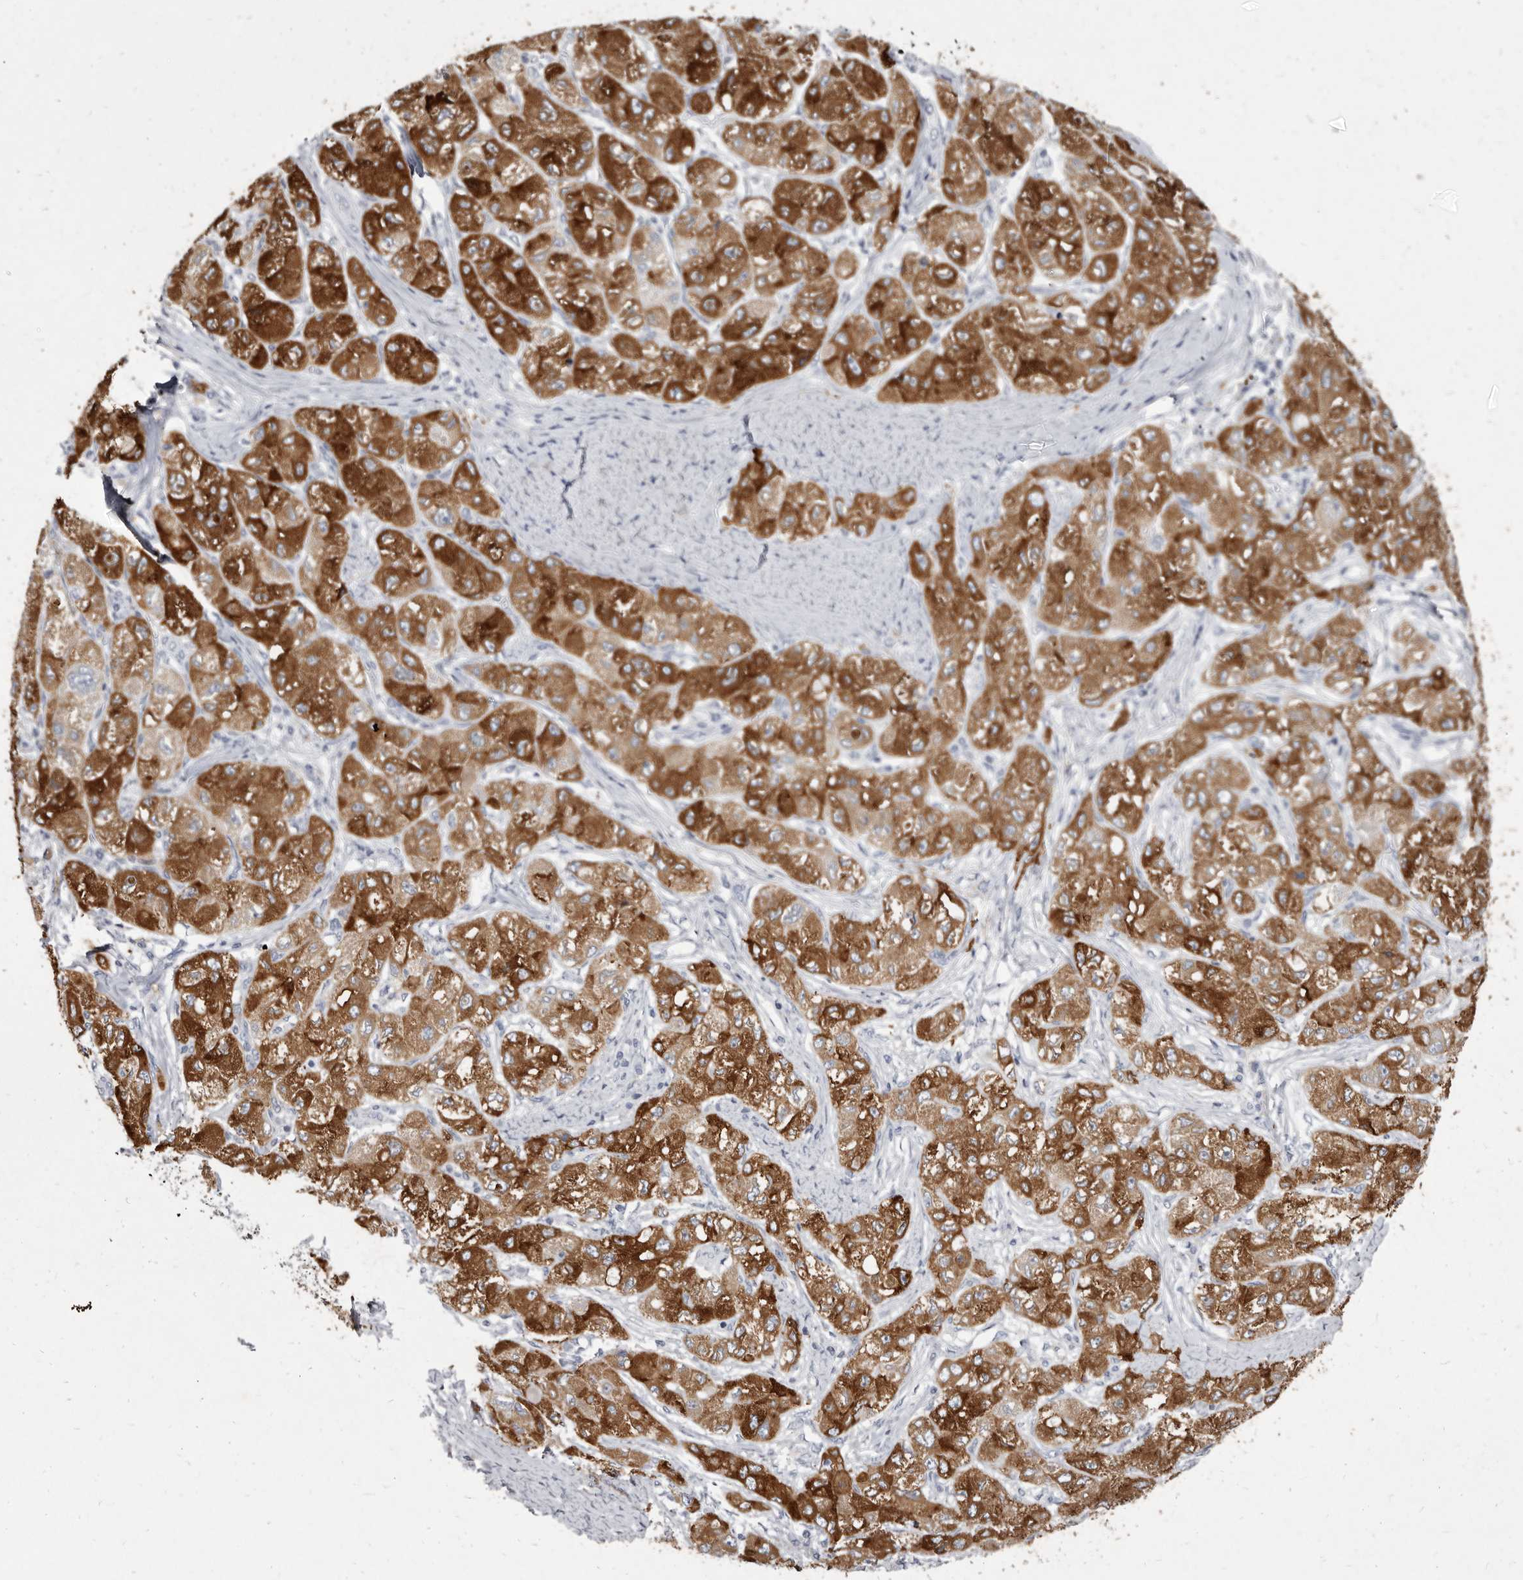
{"staining": {"intensity": "strong", "quantity": "25%-75%", "location": "cytoplasmic/membranous"}, "tissue": "liver cancer", "cell_type": "Tumor cells", "image_type": "cancer", "snomed": [{"axis": "morphology", "description": "Carcinoma, Hepatocellular, NOS"}, {"axis": "topography", "description": "Liver"}], "caption": "This histopathology image displays liver hepatocellular carcinoma stained with immunohistochemistry to label a protein in brown. The cytoplasmic/membranous of tumor cells show strong positivity for the protein. Nuclei are counter-stained blue.", "gene": "CYP2E1", "patient": {"sex": "male", "age": 80}}